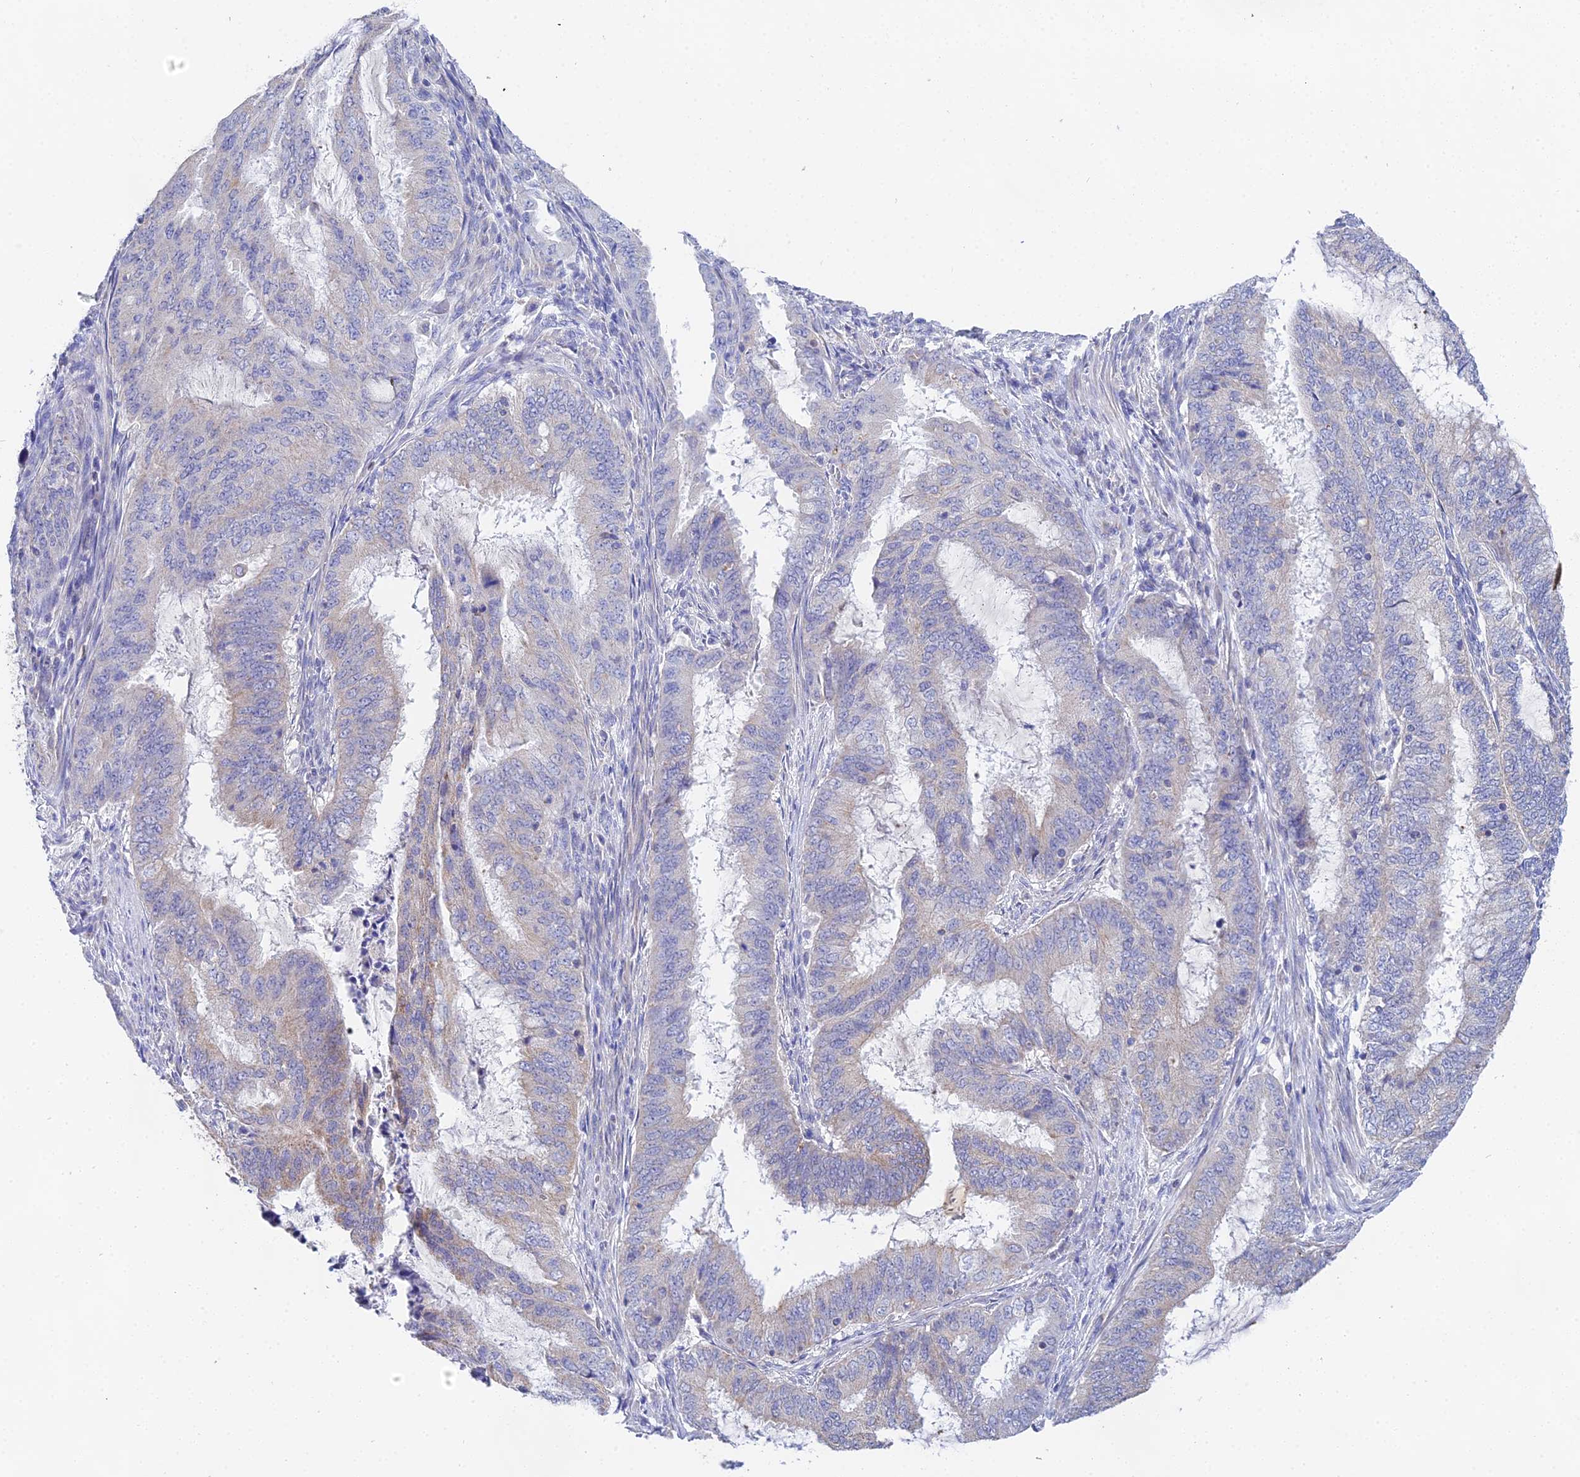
{"staining": {"intensity": "negative", "quantity": "none", "location": "none"}, "tissue": "endometrial cancer", "cell_type": "Tumor cells", "image_type": "cancer", "snomed": [{"axis": "morphology", "description": "Adenocarcinoma, NOS"}, {"axis": "topography", "description": "Endometrium"}], "caption": "A histopathology image of human endometrial cancer is negative for staining in tumor cells.", "gene": "PPP2R2C", "patient": {"sex": "female", "age": 51}}